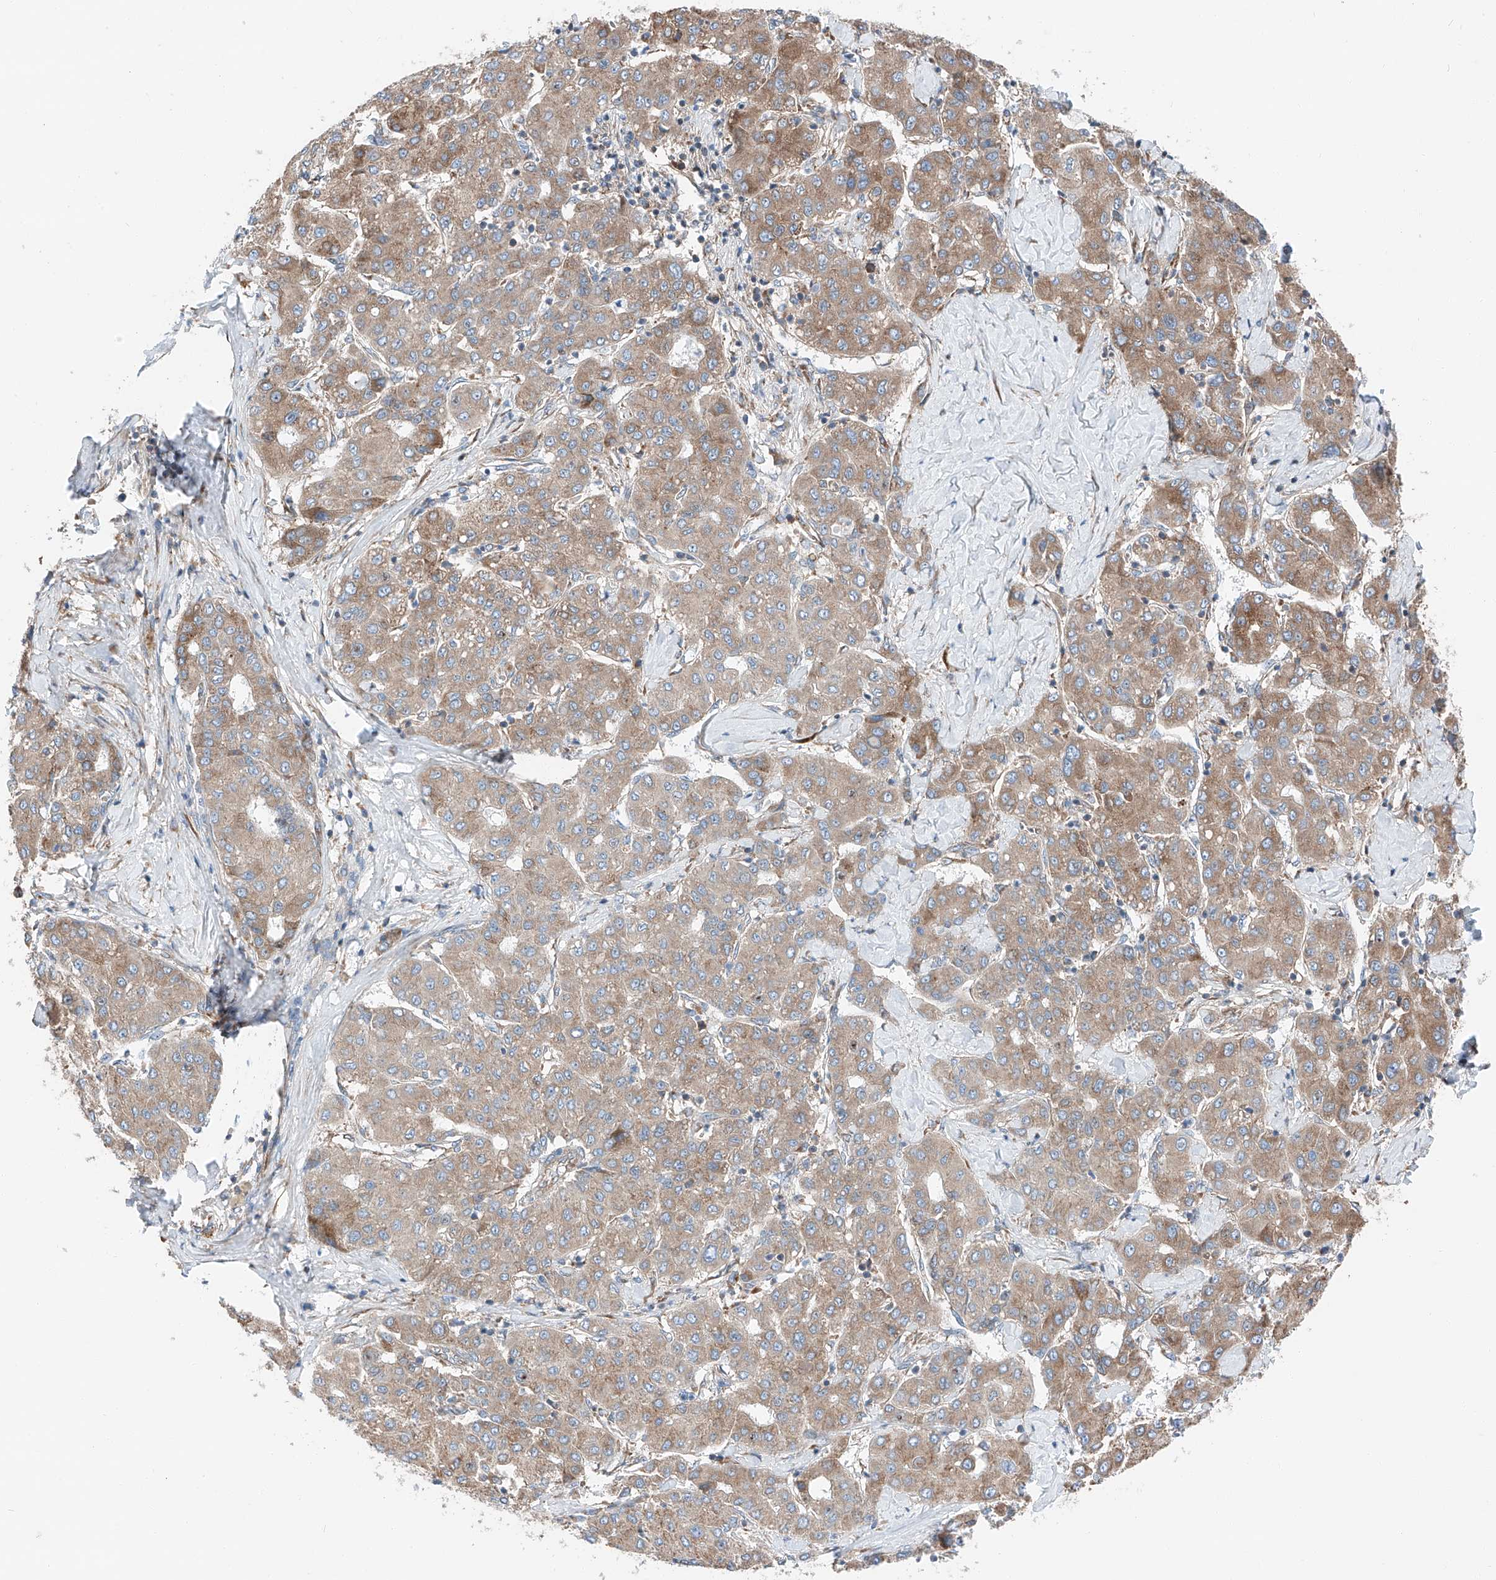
{"staining": {"intensity": "weak", "quantity": "25%-75%", "location": "cytoplasmic/membranous"}, "tissue": "liver cancer", "cell_type": "Tumor cells", "image_type": "cancer", "snomed": [{"axis": "morphology", "description": "Carcinoma, Hepatocellular, NOS"}, {"axis": "topography", "description": "Liver"}], "caption": "Liver cancer (hepatocellular carcinoma) tissue displays weak cytoplasmic/membranous expression in approximately 25%-75% of tumor cells, visualized by immunohistochemistry.", "gene": "ZC3H15", "patient": {"sex": "male", "age": 65}}